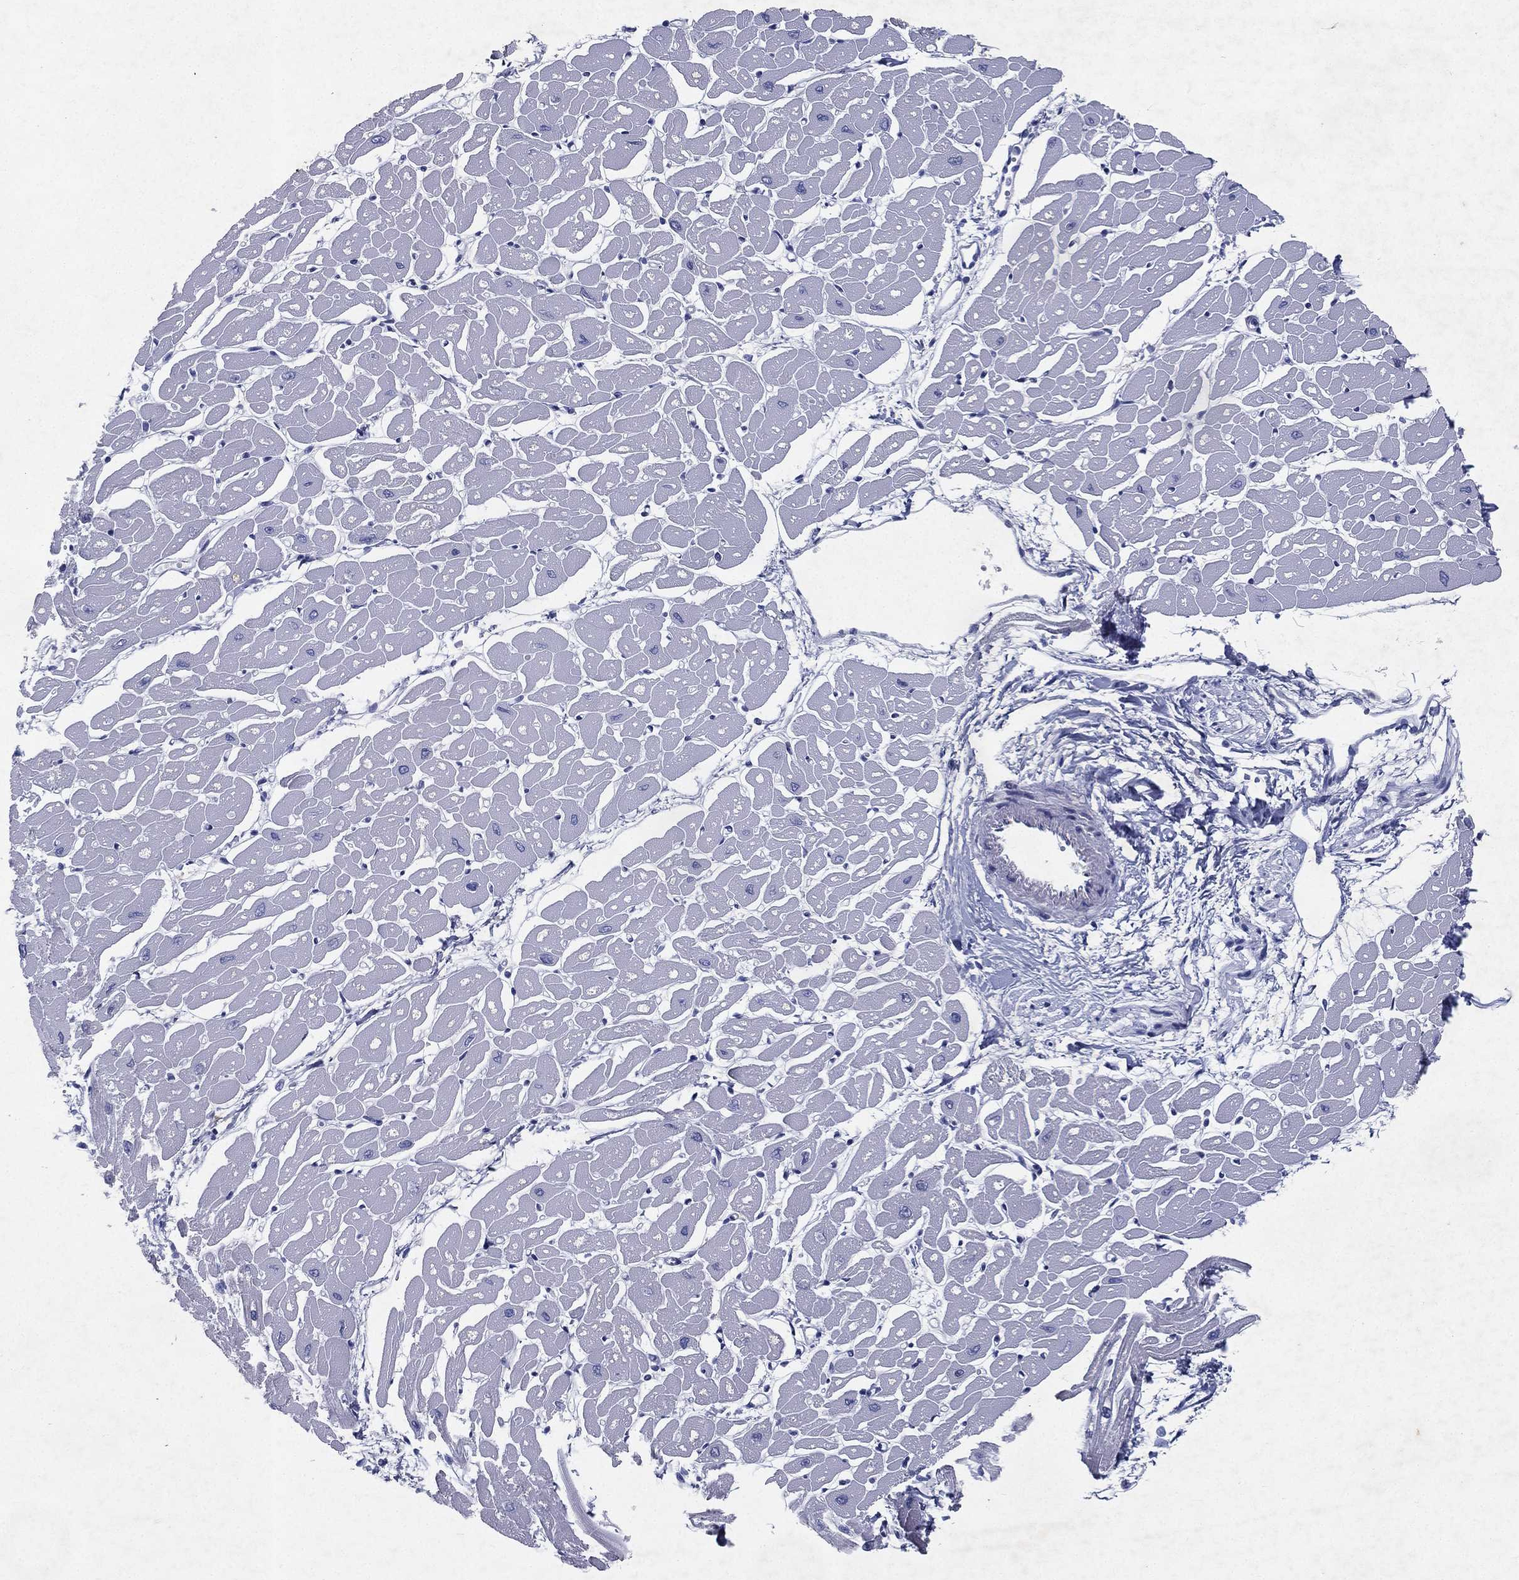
{"staining": {"intensity": "negative", "quantity": "none", "location": "none"}, "tissue": "heart muscle", "cell_type": "Cardiomyocytes", "image_type": "normal", "snomed": [{"axis": "morphology", "description": "Normal tissue, NOS"}, {"axis": "topography", "description": "Heart"}], "caption": "Human heart muscle stained for a protein using IHC displays no positivity in cardiomyocytes.", "gene": "RGS13", "patient": {"sex": "male", "age": 57}}